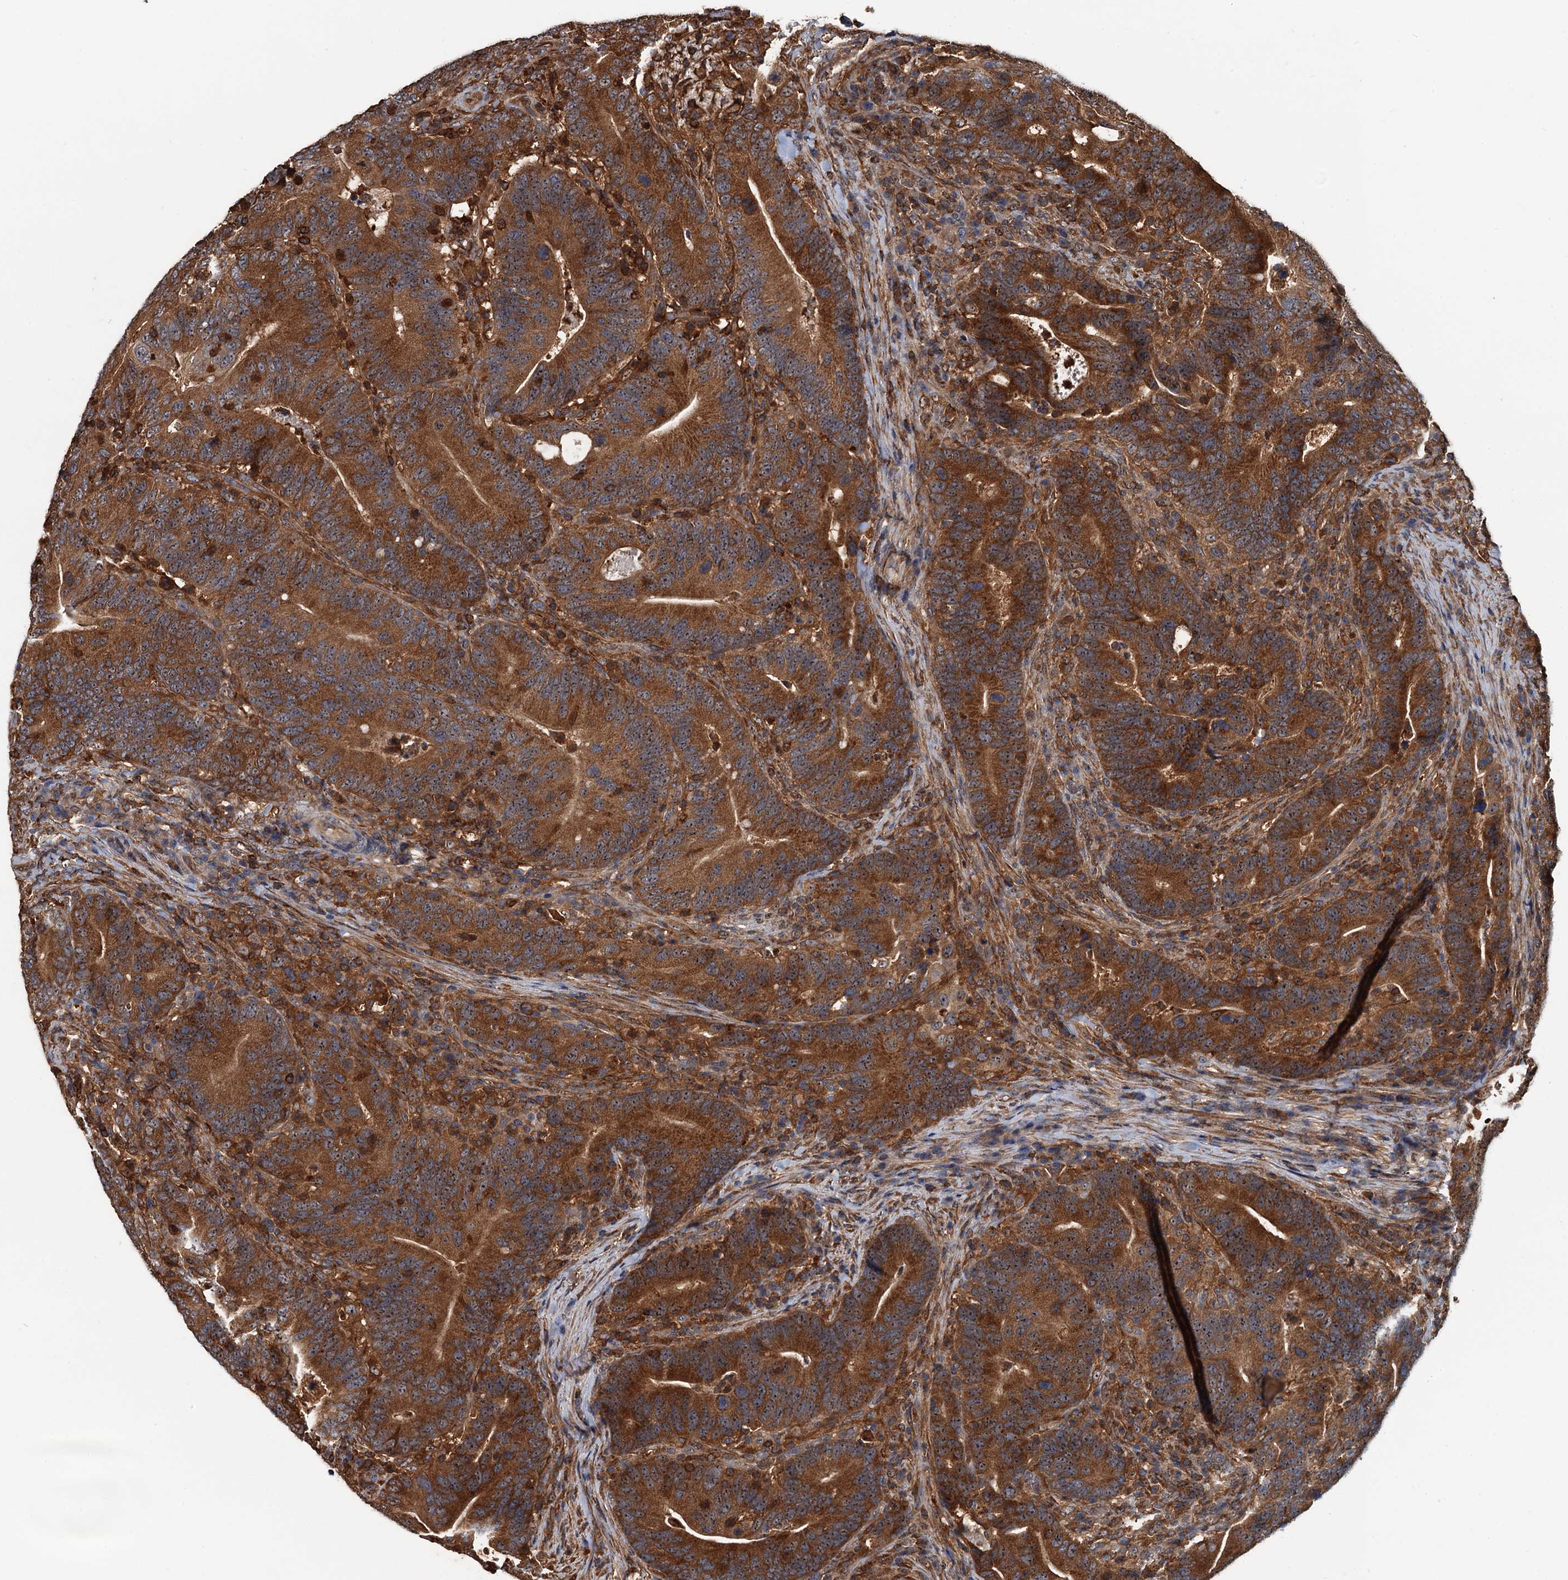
{"staining": {"intensity": "strong", "quantity": ">75%", "location": "cytoplasmic/membranous"}, "tissue": "colorectal cancer", "cell_type": "Tumor cells", "image_type": "cancer", "snomed": [{"axis": "morphology", "description": "Adenocarcinoma, NOS"}, {"axis": "topography", "description": "Colon"}], "caption": "Strong cytoplasmic/membranous protein positivity is seen in approximately >75% of tumor cells in colorectal cancer (adenocarcinoma).", "gene": "USP6NL", "patient": {"sex": "female", "age": 66}}